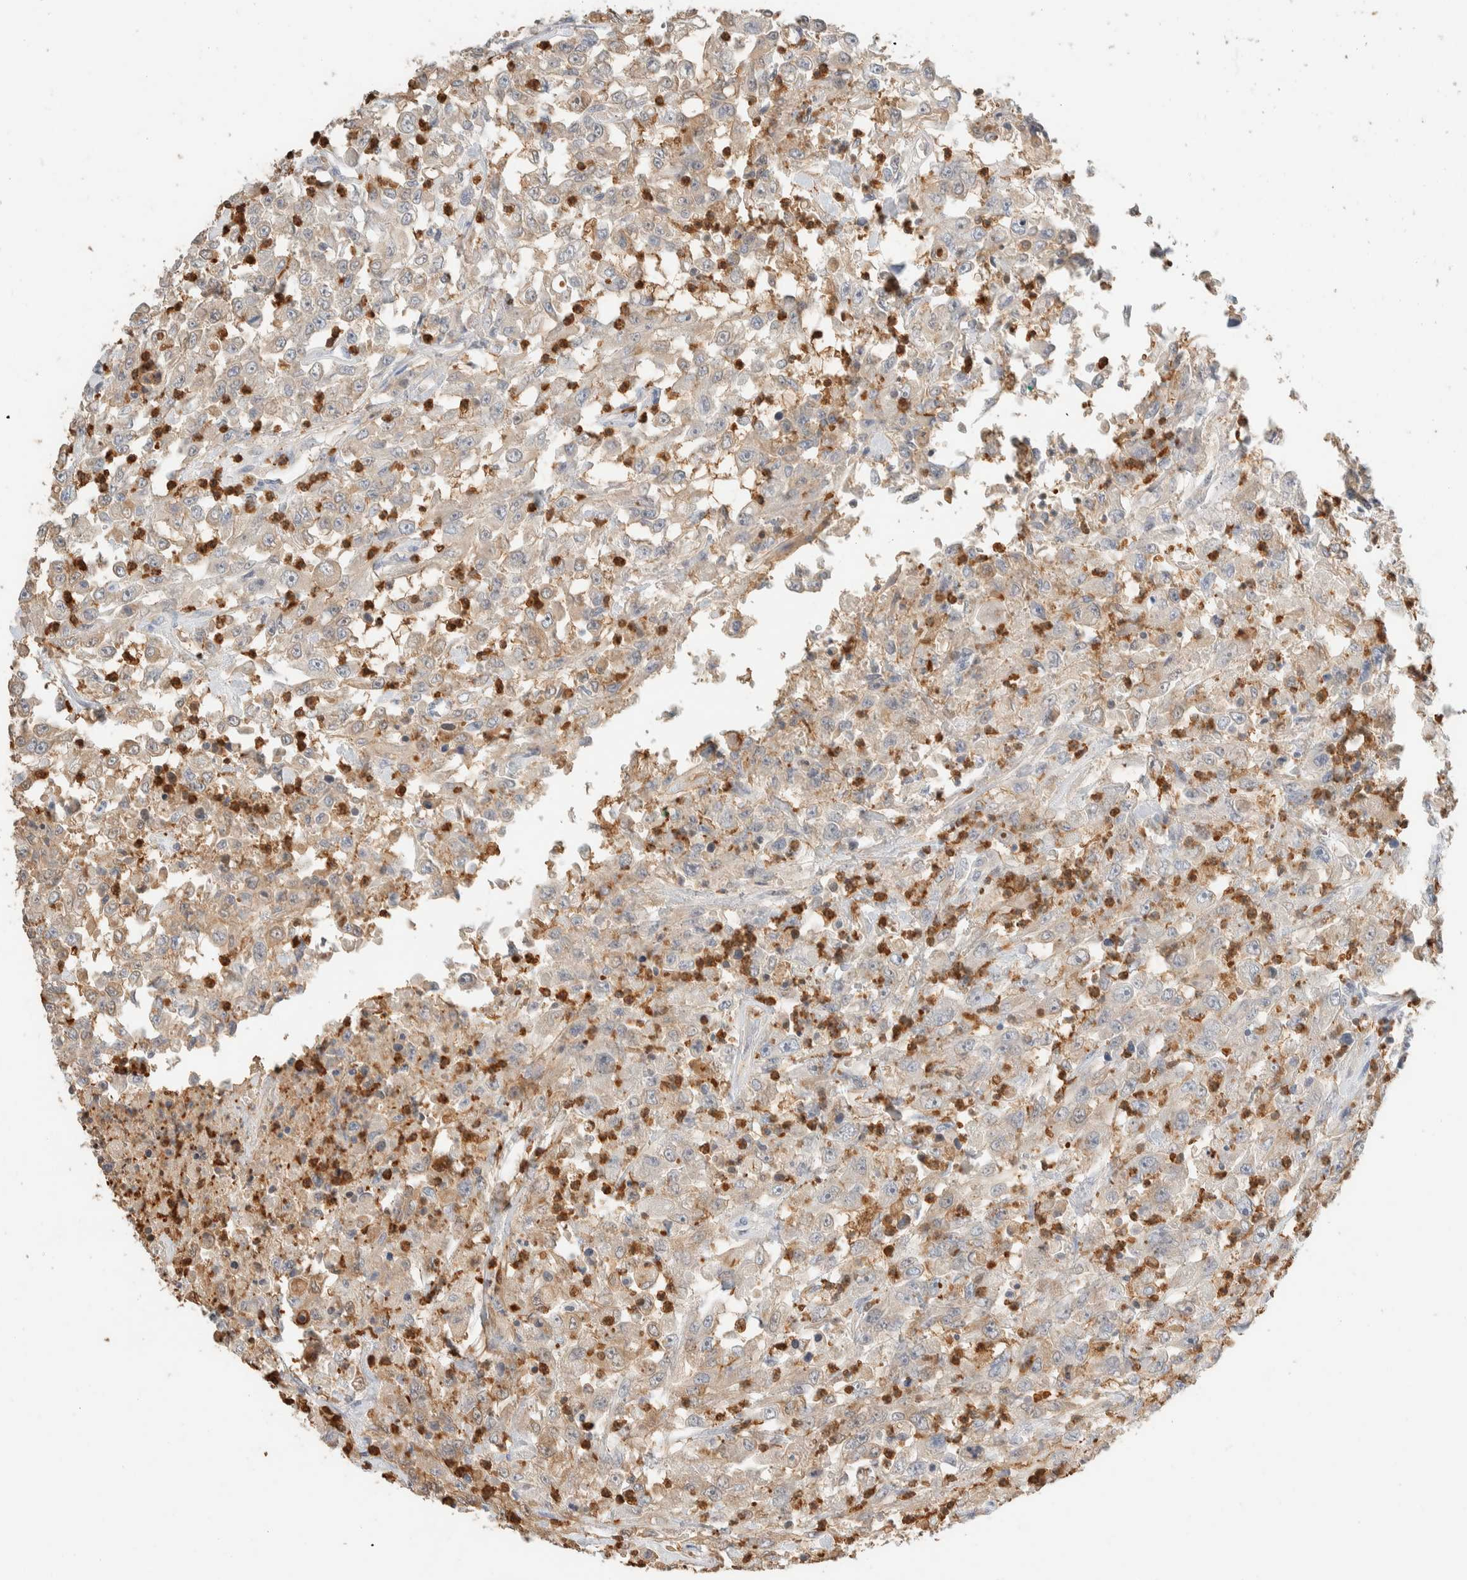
{"staining": {"intensity": "weak", "quantity": ">75%", "location": "cytoplasmic/membranous"}, "tissue": "urothelial cancer", "cell_type": "Tumor cells", "image_type": "cancer", "snomed": [{"axis": "morphology", "description": "Urothelial carcinoma, High grade"}, {"axis": "topography", "description": "Urinary bladder"}], "caption": "Immunohistochemistry of human urothelial cancer reveals low levels of weak cytoplasmic/membranous staining in about >75% of tumor cells.", "gene": "SETD4", "patient": {"sex": "male", "age": 46}}